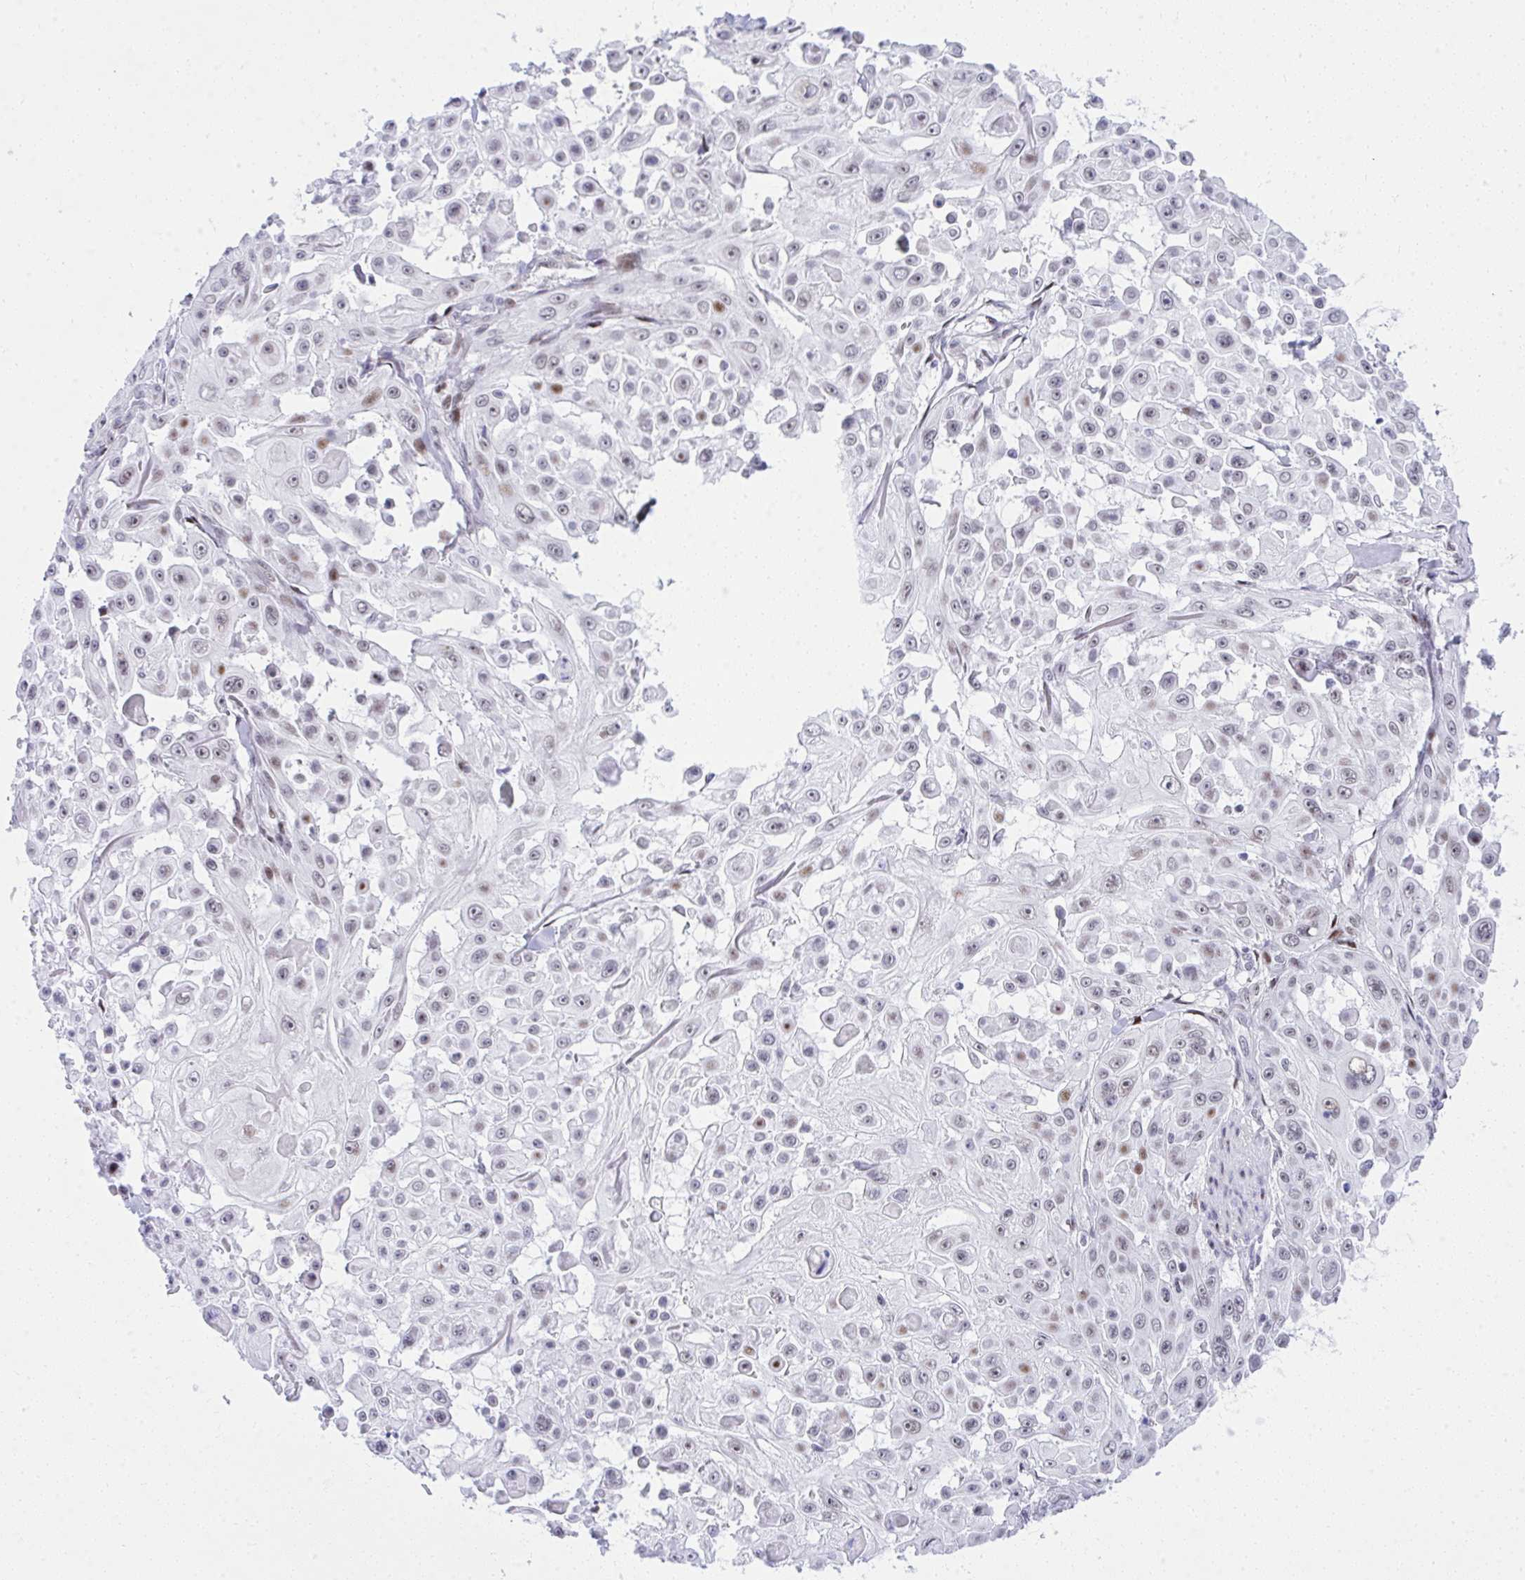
{"staining": {"intensity": "weak", "quantity": "25%-75%", "location": "nuclear"}, "tissue": "skin cancer", "cell_type": "Tumor cells", "image_type": "cancer", "snomed": [{"axis": "morphology", "description": "Squamous cell carcinoma, NOS"}, {"axis": "topography", "description": "Skin"}], "caption": "Approximately 25%-75% of tumor cells in human skin cancer (squamous cell carcinoma) display weak nuclear protein staining as visualized by brown immunohistochemical staining.", "gene": "GLDN", "patient": {"sex": "male", "age": 91}}